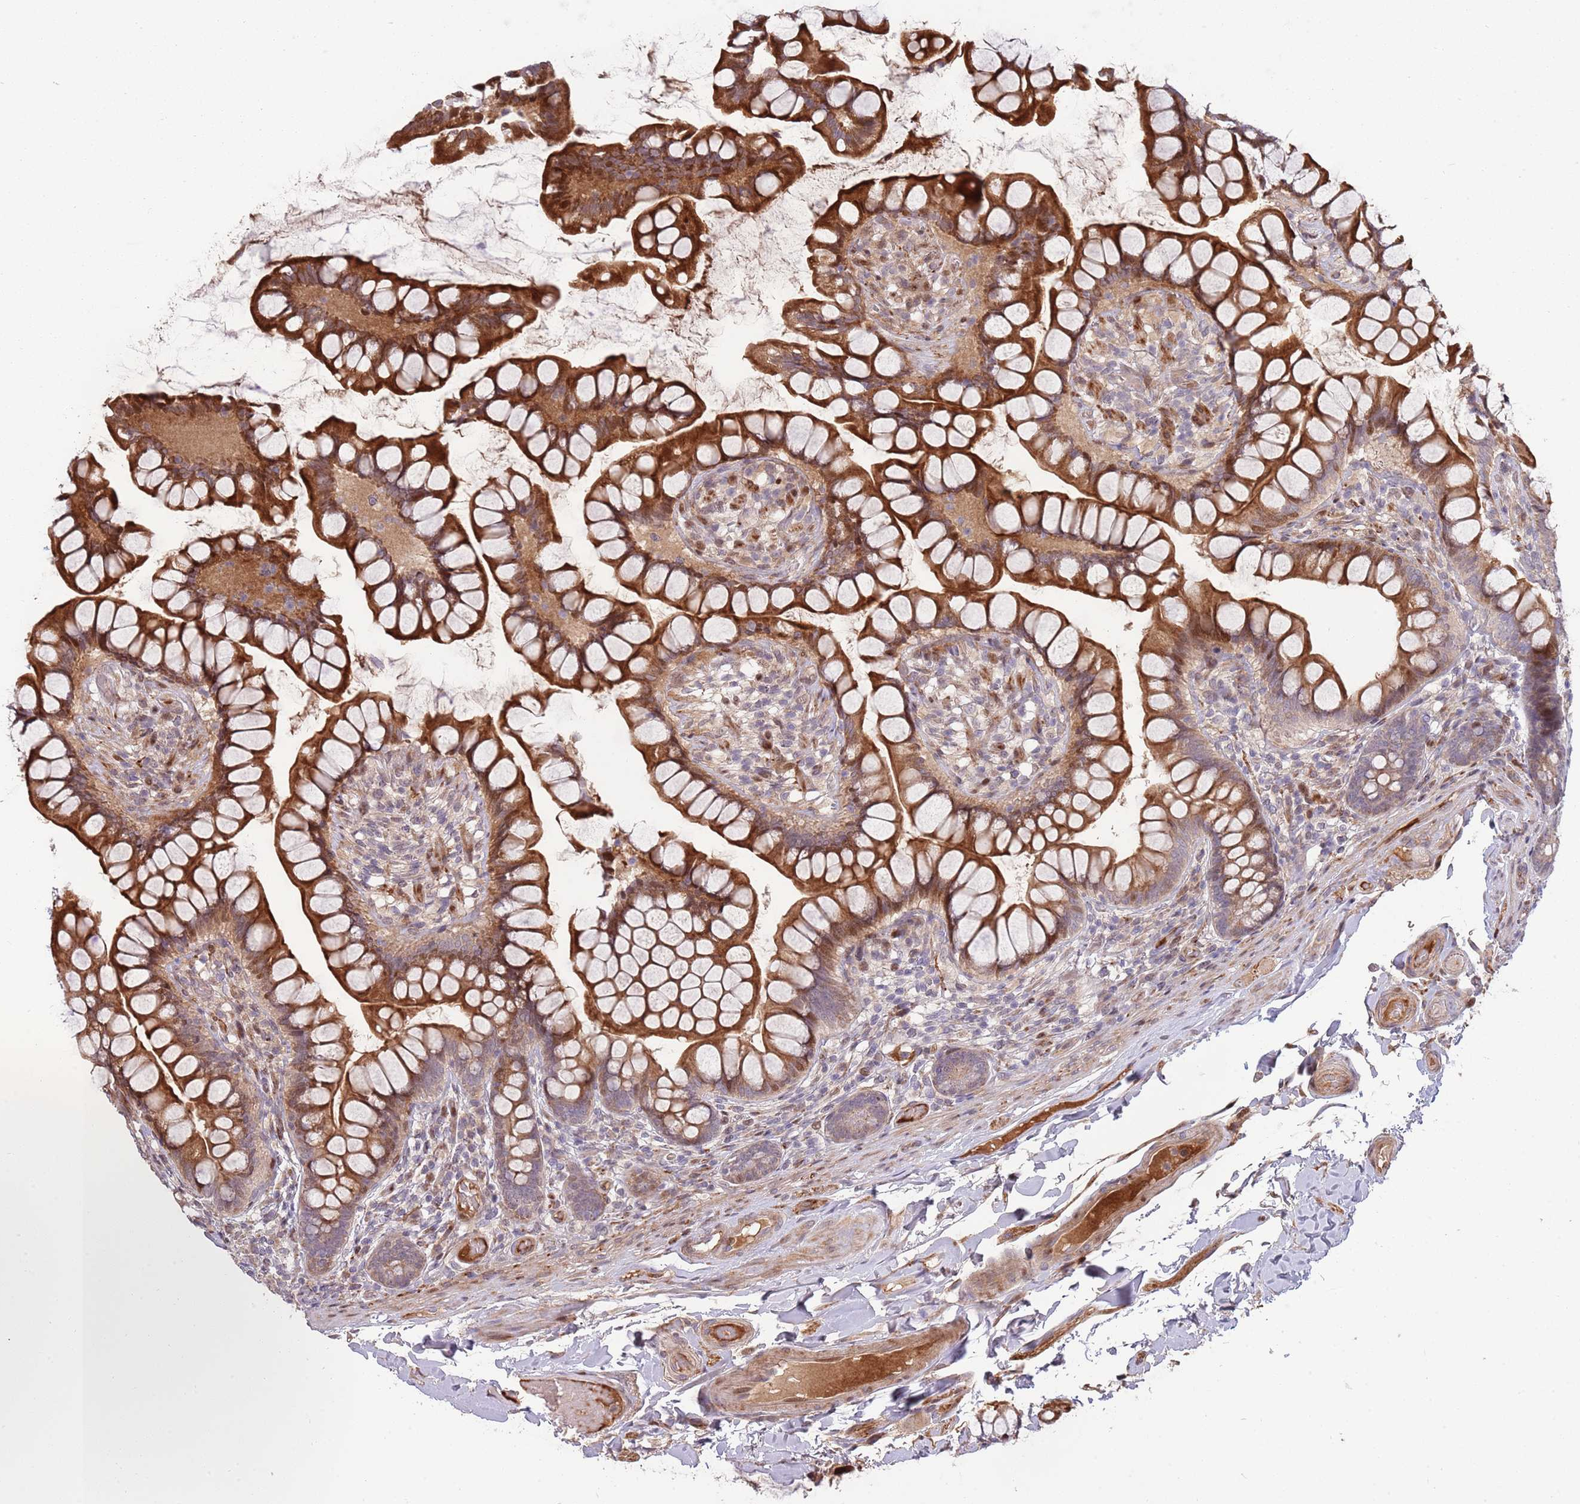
{"staining": {"intensity": "strong", "quantity": ">75%", "location": "cytoplasmic/membranous"}, "tissue": "small intestine", "cell_type": "Glandular cells", "image_type": "normal", "snomed": [{"axis": "morphology", "description": "Normal tissue, NOS"}, {"axis": "topography", "description": "Small intestine"}], "caption": "IHC image of unremarkable small intestine stained for a protein (brown), which shows high levels of strong cytoplasmic/membranous expression in approximately >75% of glandular cells.", "gene": "SYNDIG1L", "patient": {"sex": "male", "age": 70}}